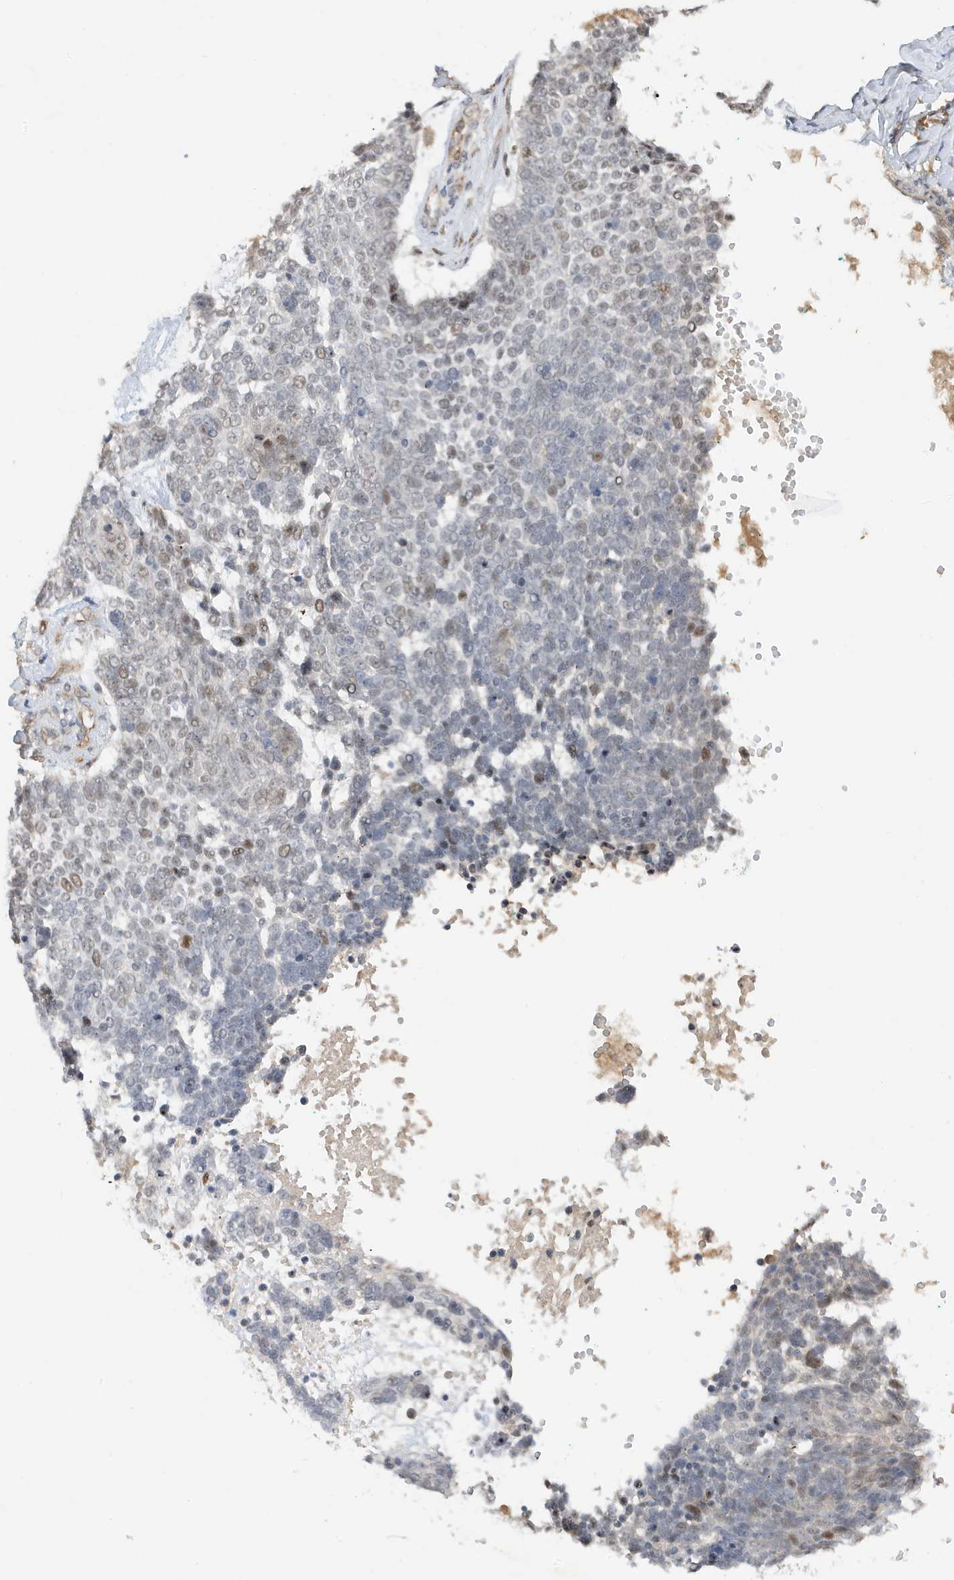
{"staining": {"intensity": "weak", "quantity": "<25%", "location": "nuclear"}, "tissue": "skin cancer", "cell_type": "Tumor cells", "image_type": "cancer", "snomed": [{"axis": "morphology", "description": "Basal cell carcinoma"}, {"axis": "topography", "description": "Skin"}], "caption": "The histopathology image demonstrates no significant staining in tumor cells of skin cancer (basal cell carcinoma).", "gene": "MAST3", "patient": {"sex": "female", "age": 81}}